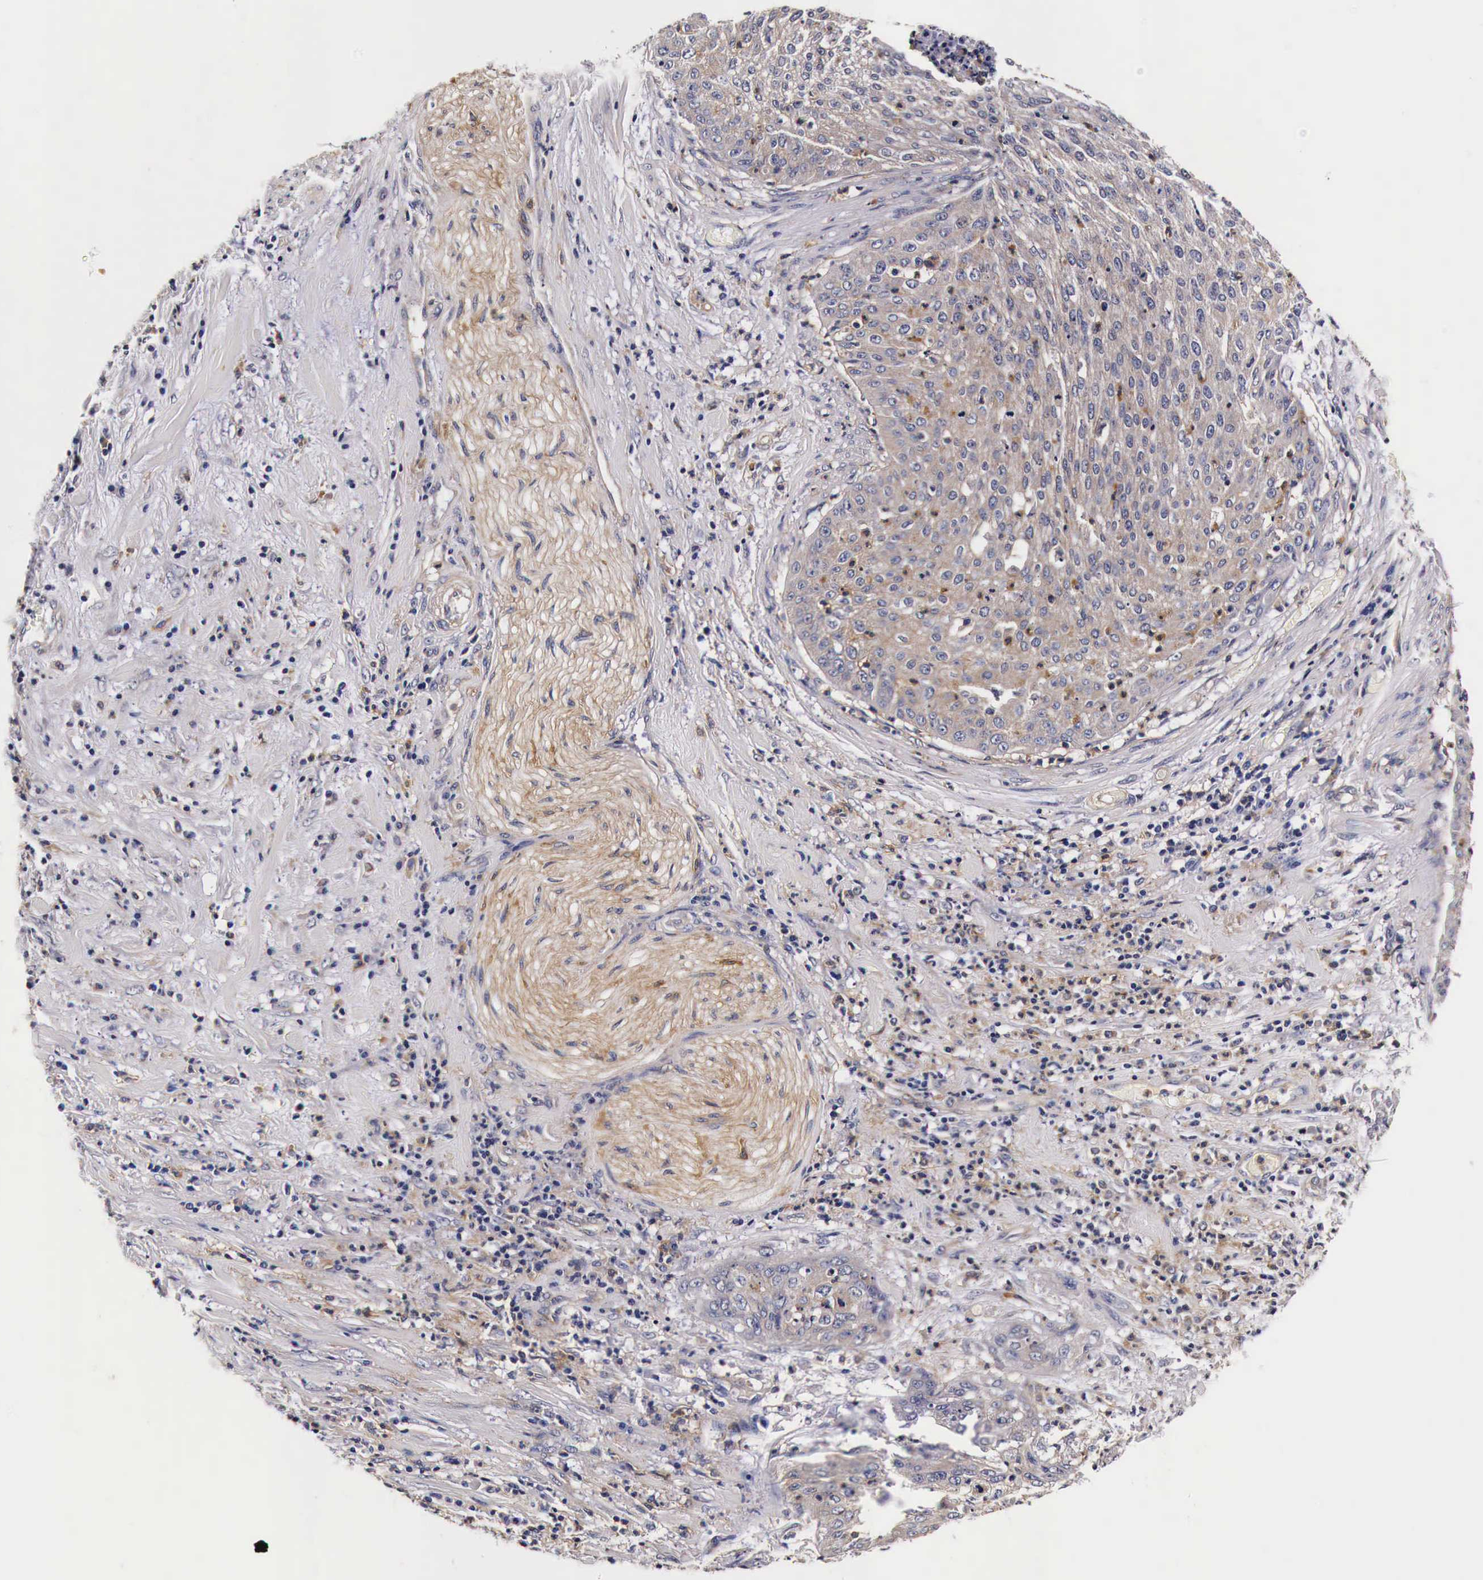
{"staining": {"intensity": "weak", "quantity": ">75%", "location": "cytoplasmic/membranous"}, "tissue": "cervical cancer", "cell_type": "Tumor cells", "image_type": "cancer", "snomed": [{"axis": "morphology", "description": "Squamous cell carcinoma, NOS"}, {"axis": "topography", "description": "Cervix"}], "caption": "A histopathology image of human squamous cell carcinoma (cervical) stained for a protein reveals weak cytoplasmic/membranous brown staining in tumor cells.", "gene": "RP2", "patient": {"sex": "female", "age": 41}}